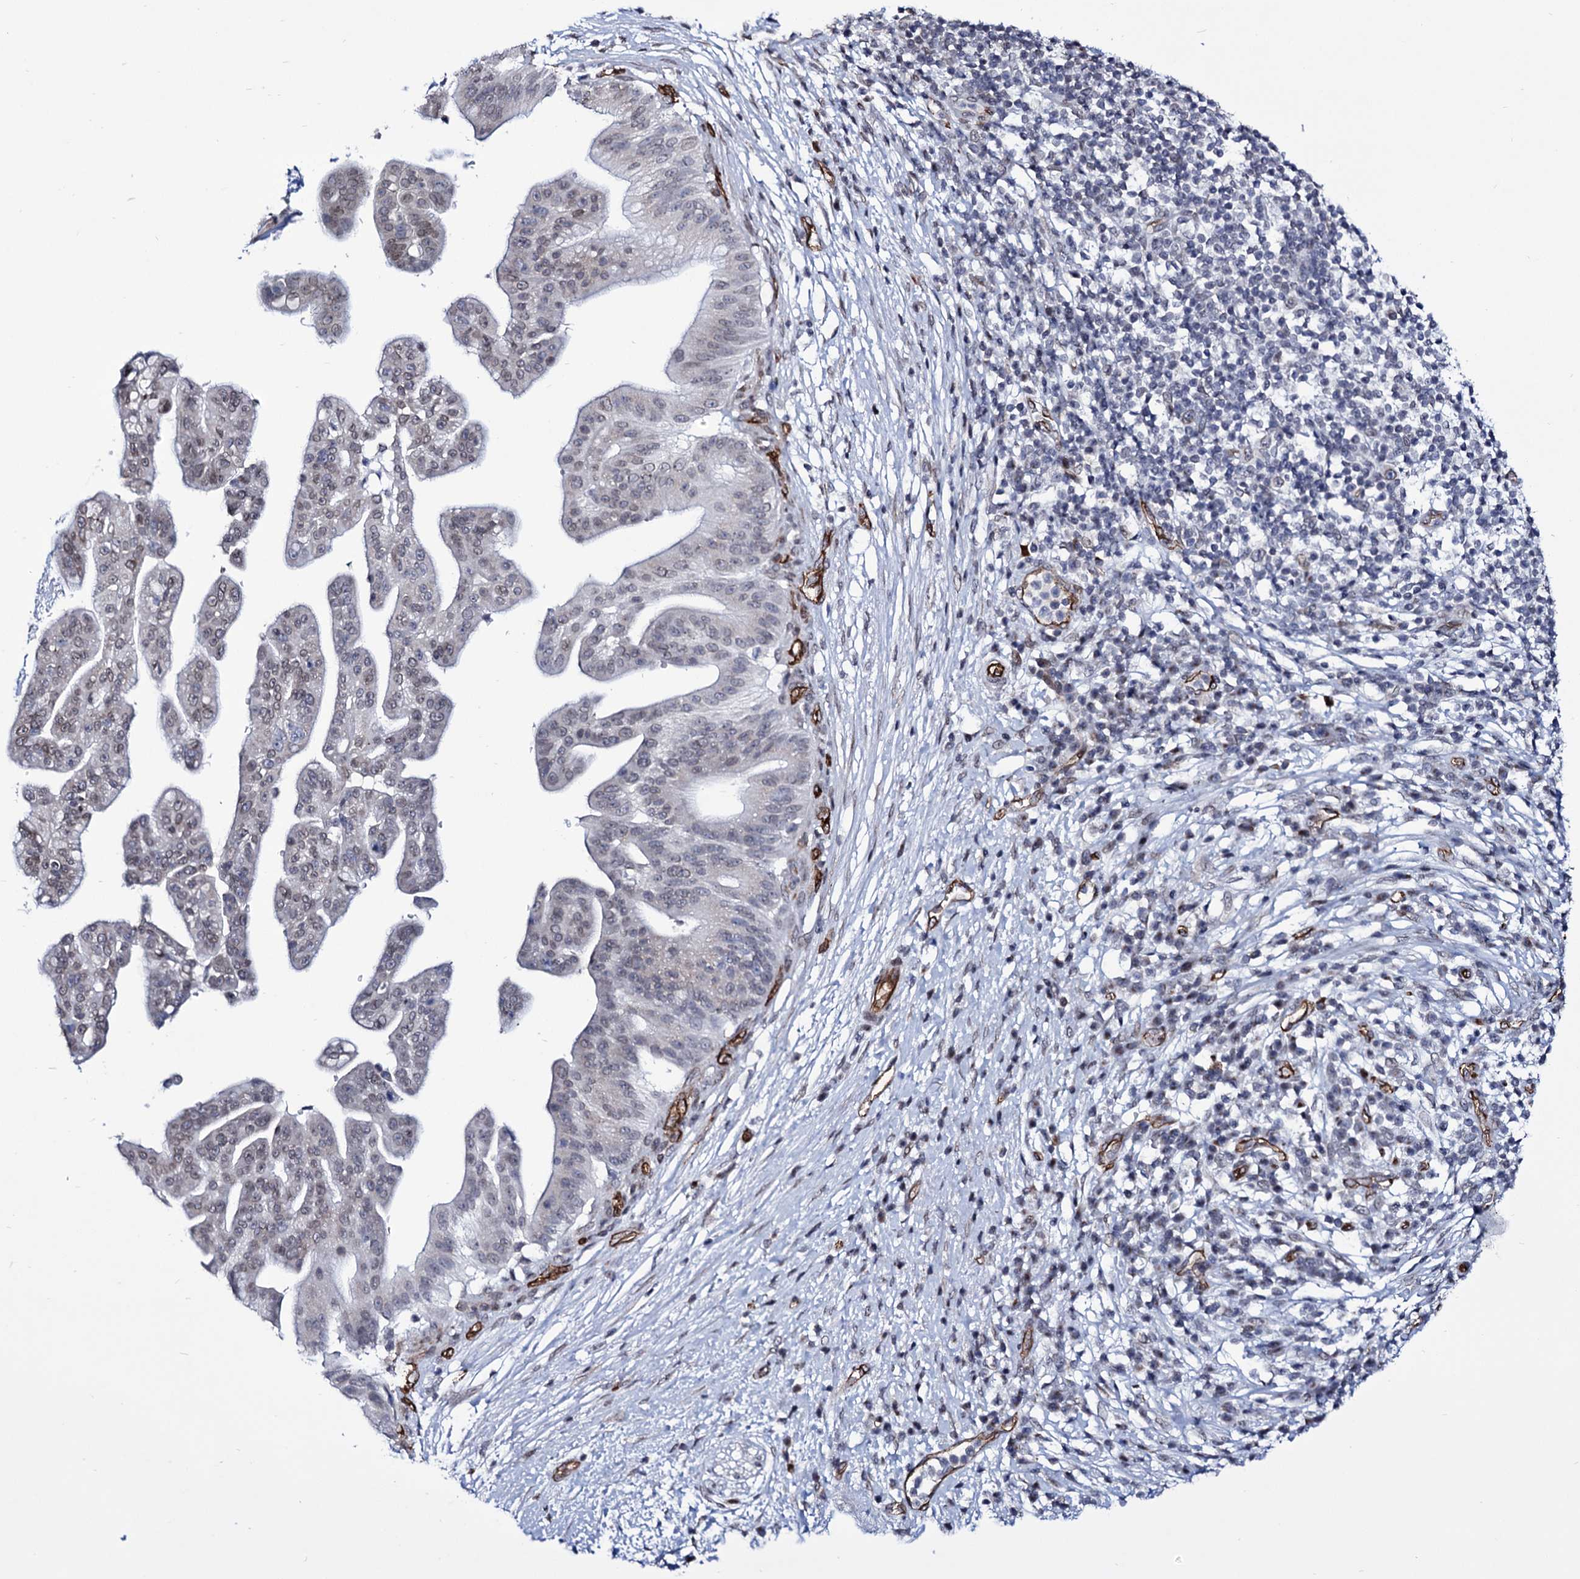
{"staining": {"intensity": "negative", "quantity": "none", "location": "none"}, "tissue": "pancreatic cancer", "cell_type": "Tumor cells", "image_type": "cancer", "snomed": [{"axis": "morphology", "description": "Adenocarcinoma, NOS"}, {"axis": "topography", "description": "Pancreas"}], "caption": "DAB immunohistochemical staining of pancreatic cancer displays no significant positivity in tumor cells.", "gene": "ZC3H12C", "patient": {"sex": "male", "age": 68}}